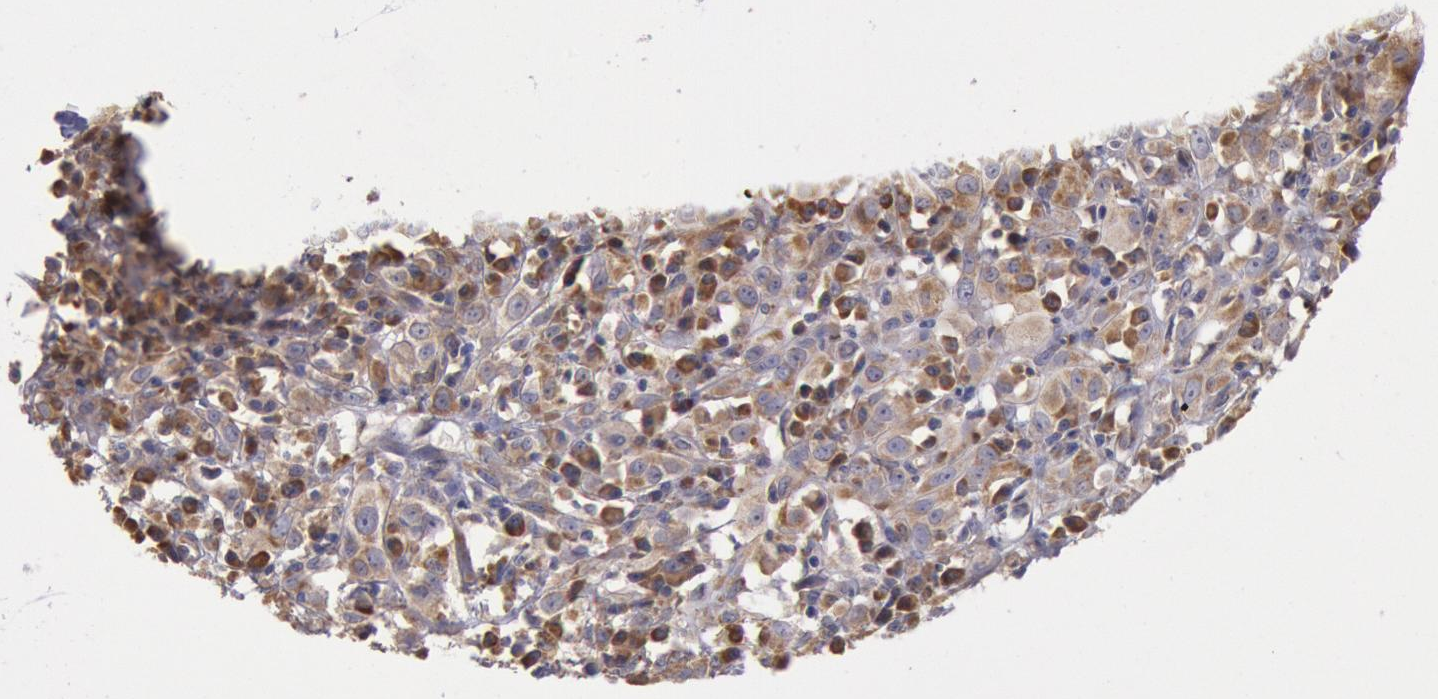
{"staining": {"intensity": "moderate", "quantity": ">75%", "location": "cytoplasmic/membranous"}, "tissue": "melanoma", "cell_type": "Tumor cells", "image_type": "cancer", "snomed": [{"axis": "morphology", "description": "Malignant melanoma, NOS"}, {"axis": "topography", "description": "Skin"}], "caption": "Melanoma was stained to show a protein in brown. There is medium levels of moderate cytoplasmic/membranous expression in about >75% of tumor cells.", "gene": "DRG1", "patient": {"sex": "female", "age": 52}}